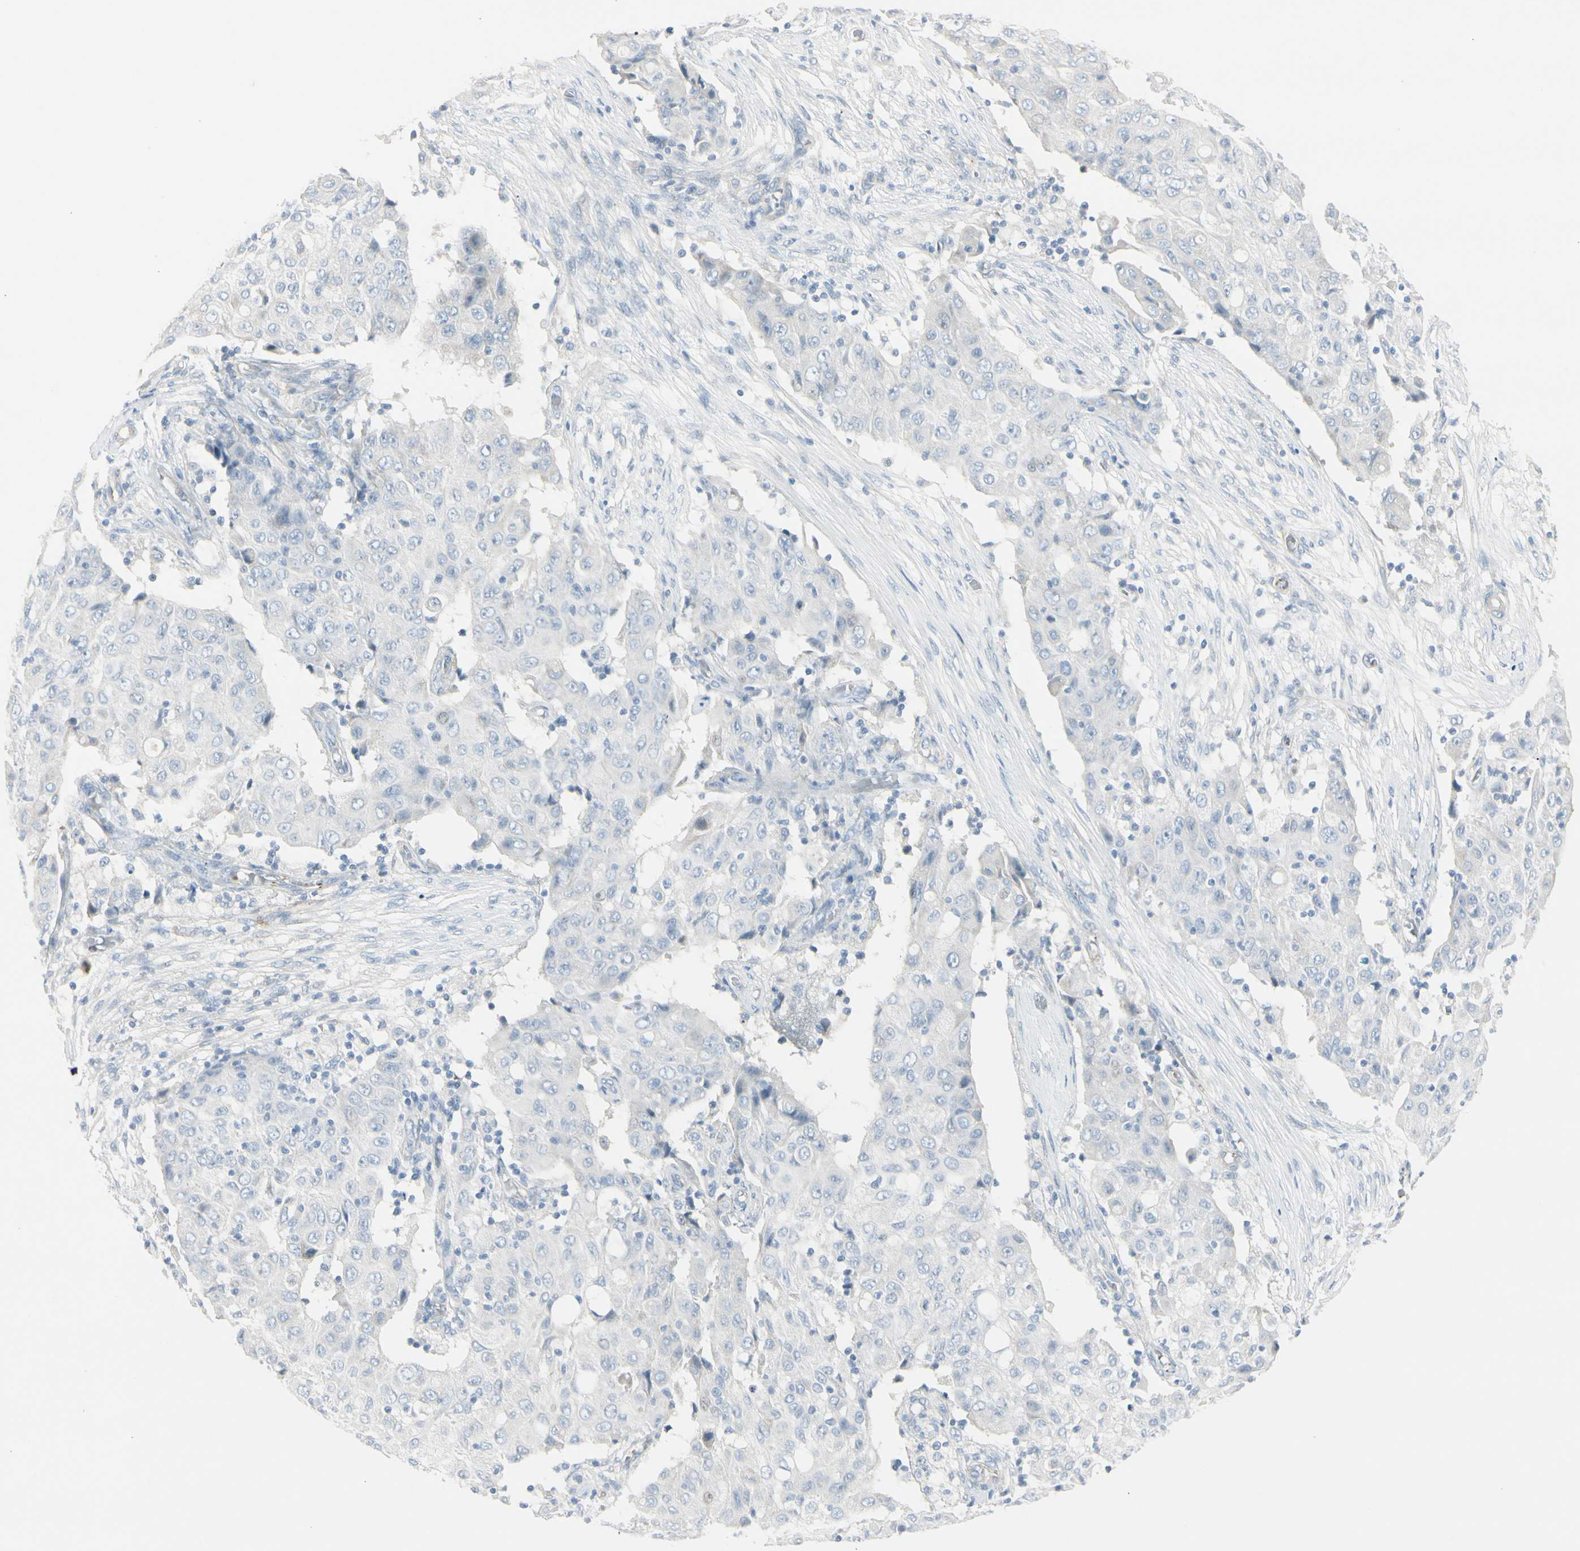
{"staining": {"intensity": "negative", "quantity": "none", "location": "none"}, "tissue": "ovarian cancer", "cell_type": "Tumor cells", "image_type": "cancer", "snomed": [{"axis": "morphology", "description": "Carcinoma, endometroid"}, {"axis": "topography", "description": "Ovary"}], "caption": "A histopathology image of endometroid carcinoma (ovarian) stained for a protein shows no brown staining in tumor cells.", "gene": "CACNA2D1", "patient": {"sex": "female", "age": 42}}